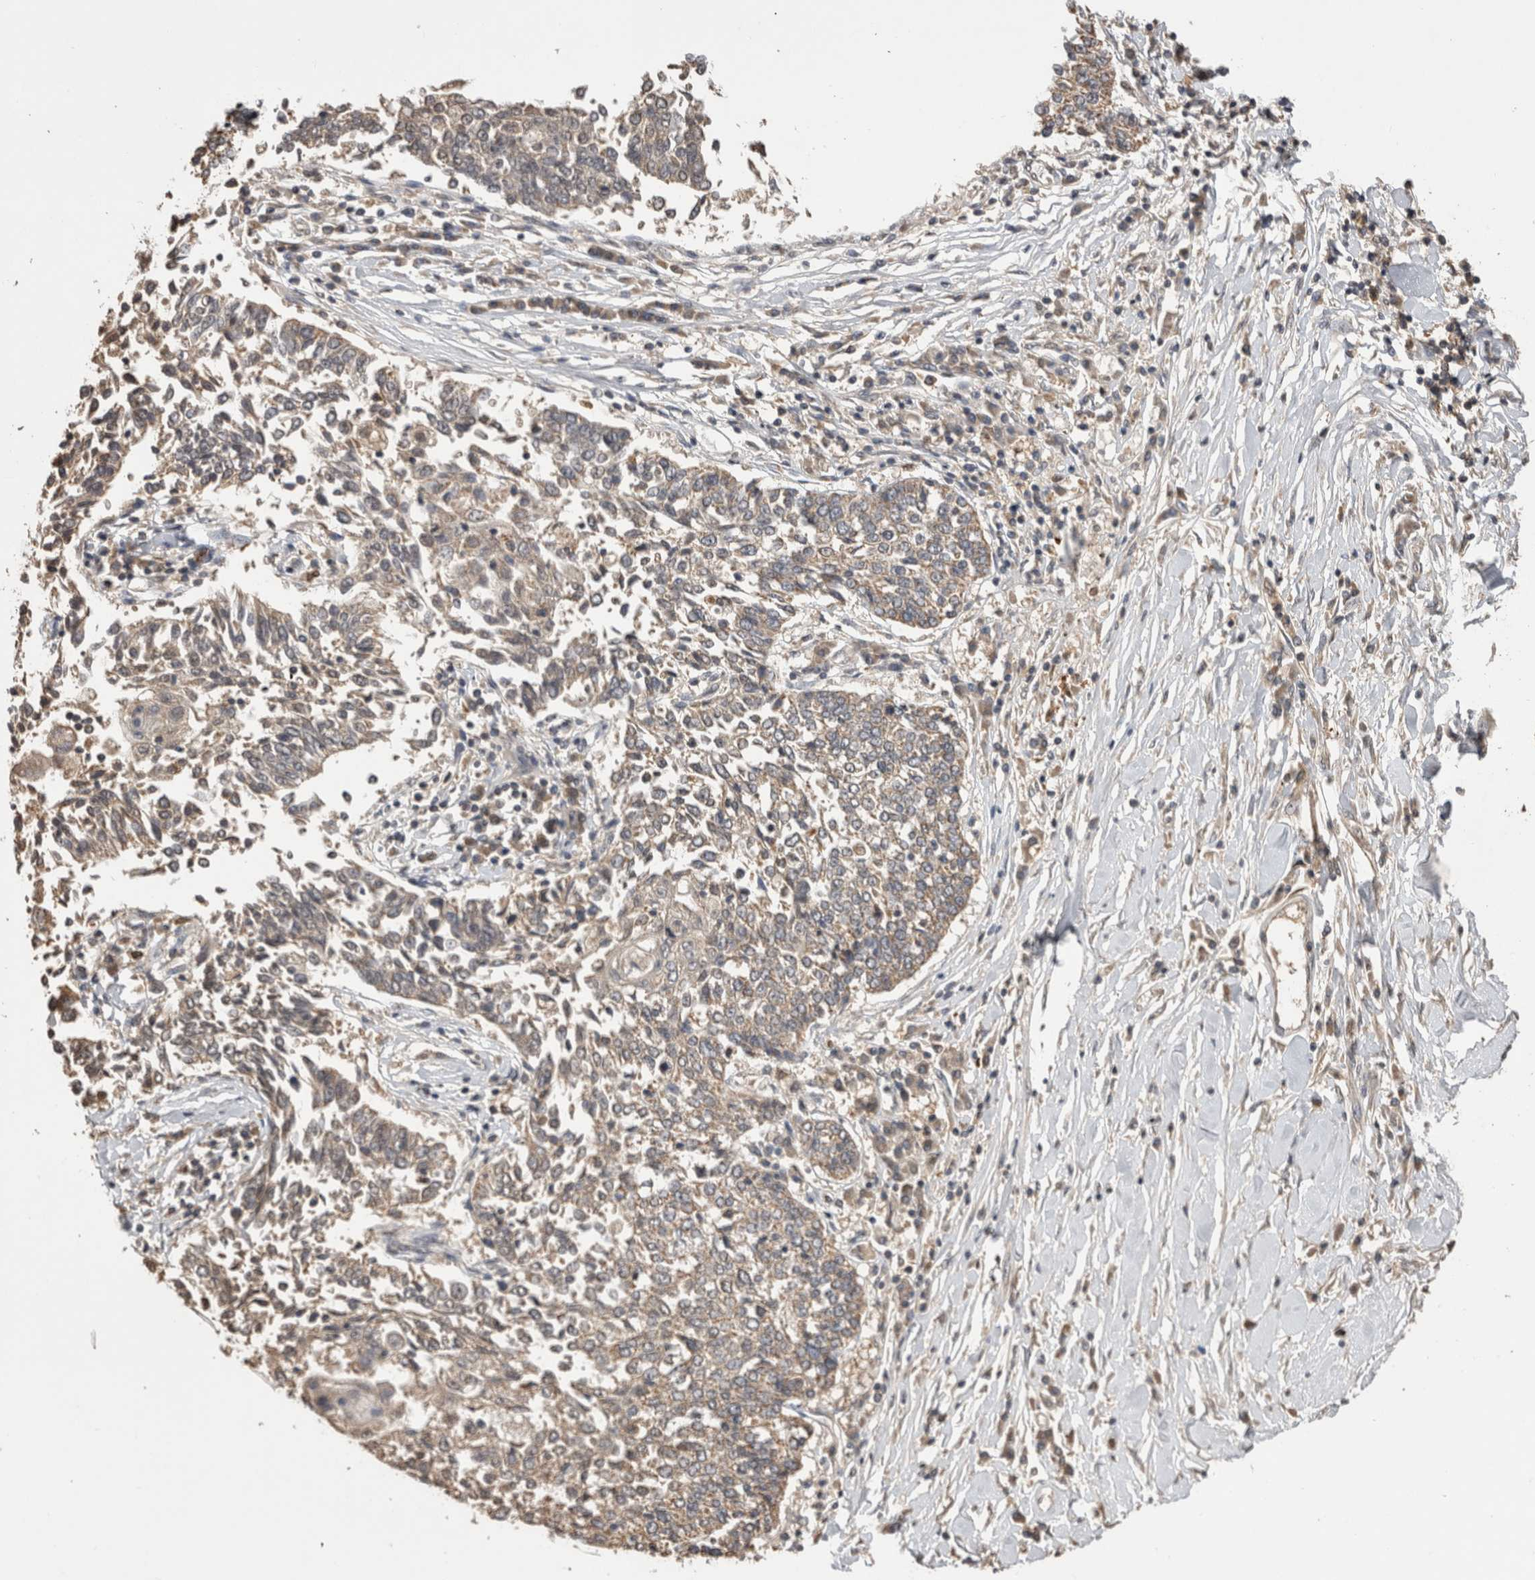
{"staining": {"intensity": "weak", "quantity": "<25%", "location": "cytoplasmic/membranous"}, "tissue": "lung cancer", "cell_type": "Tumor cells", "image_type": "cancer", "snomed": [{"axis": "morphology", "description": "Normal tissue, NOS"}, {"axis": "morphology", "description": "Squamous cell carcinoma, NOS"}, {"axis": "topography", "description": "Cartilage tissue"}, {"axis": "topography", "description": "Bronchus"}, {"axis": "topography", "description": "Lung"}, {"axis": "topography", "description": "Peripheral nerve tissue"}], "caption": "Lung cancer stained for a protein using immunohistochemistry exhibits no expression tumor cells.", "gene": "PREP", "patient": {"sex": "female", "age": 49}}